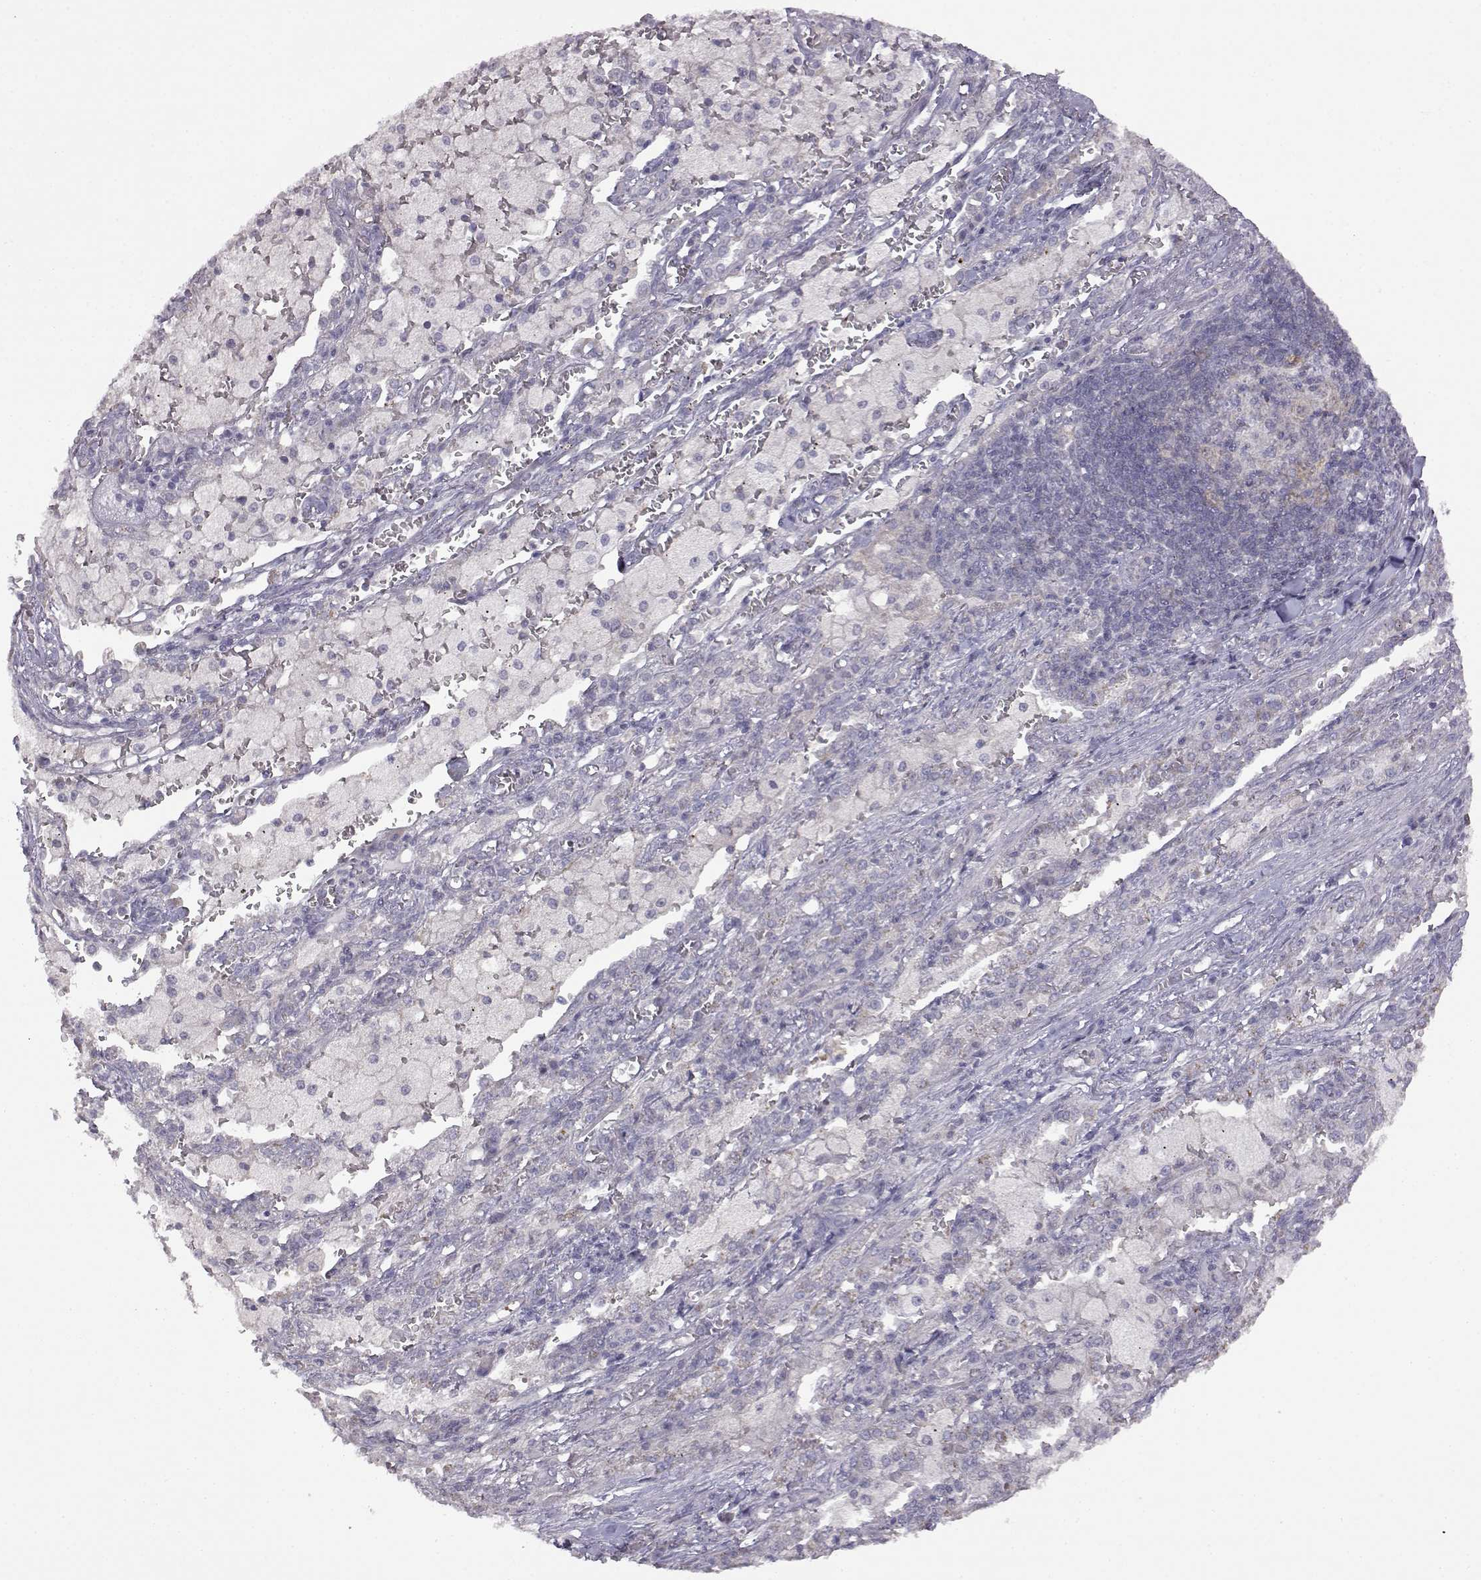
{"staining": {"intensity": "negative", "quantity": "none", "location": "none"}, "tissue": "lung cancer", "cell_type": "Tumor cells", "image_type": "cancer", "snomed": [{"axis": "morphology", "description": "Adenocarcinoma, NOS"}, {"axis": "topography", "description": "Lung"}], "caption": "Lung cancer (adenocarcinoma) was stained to show a protein in brown. There is no significant positivity in tumor cells.", "gene": "VGF", "patient": {"sex": "male", "age": 57}}